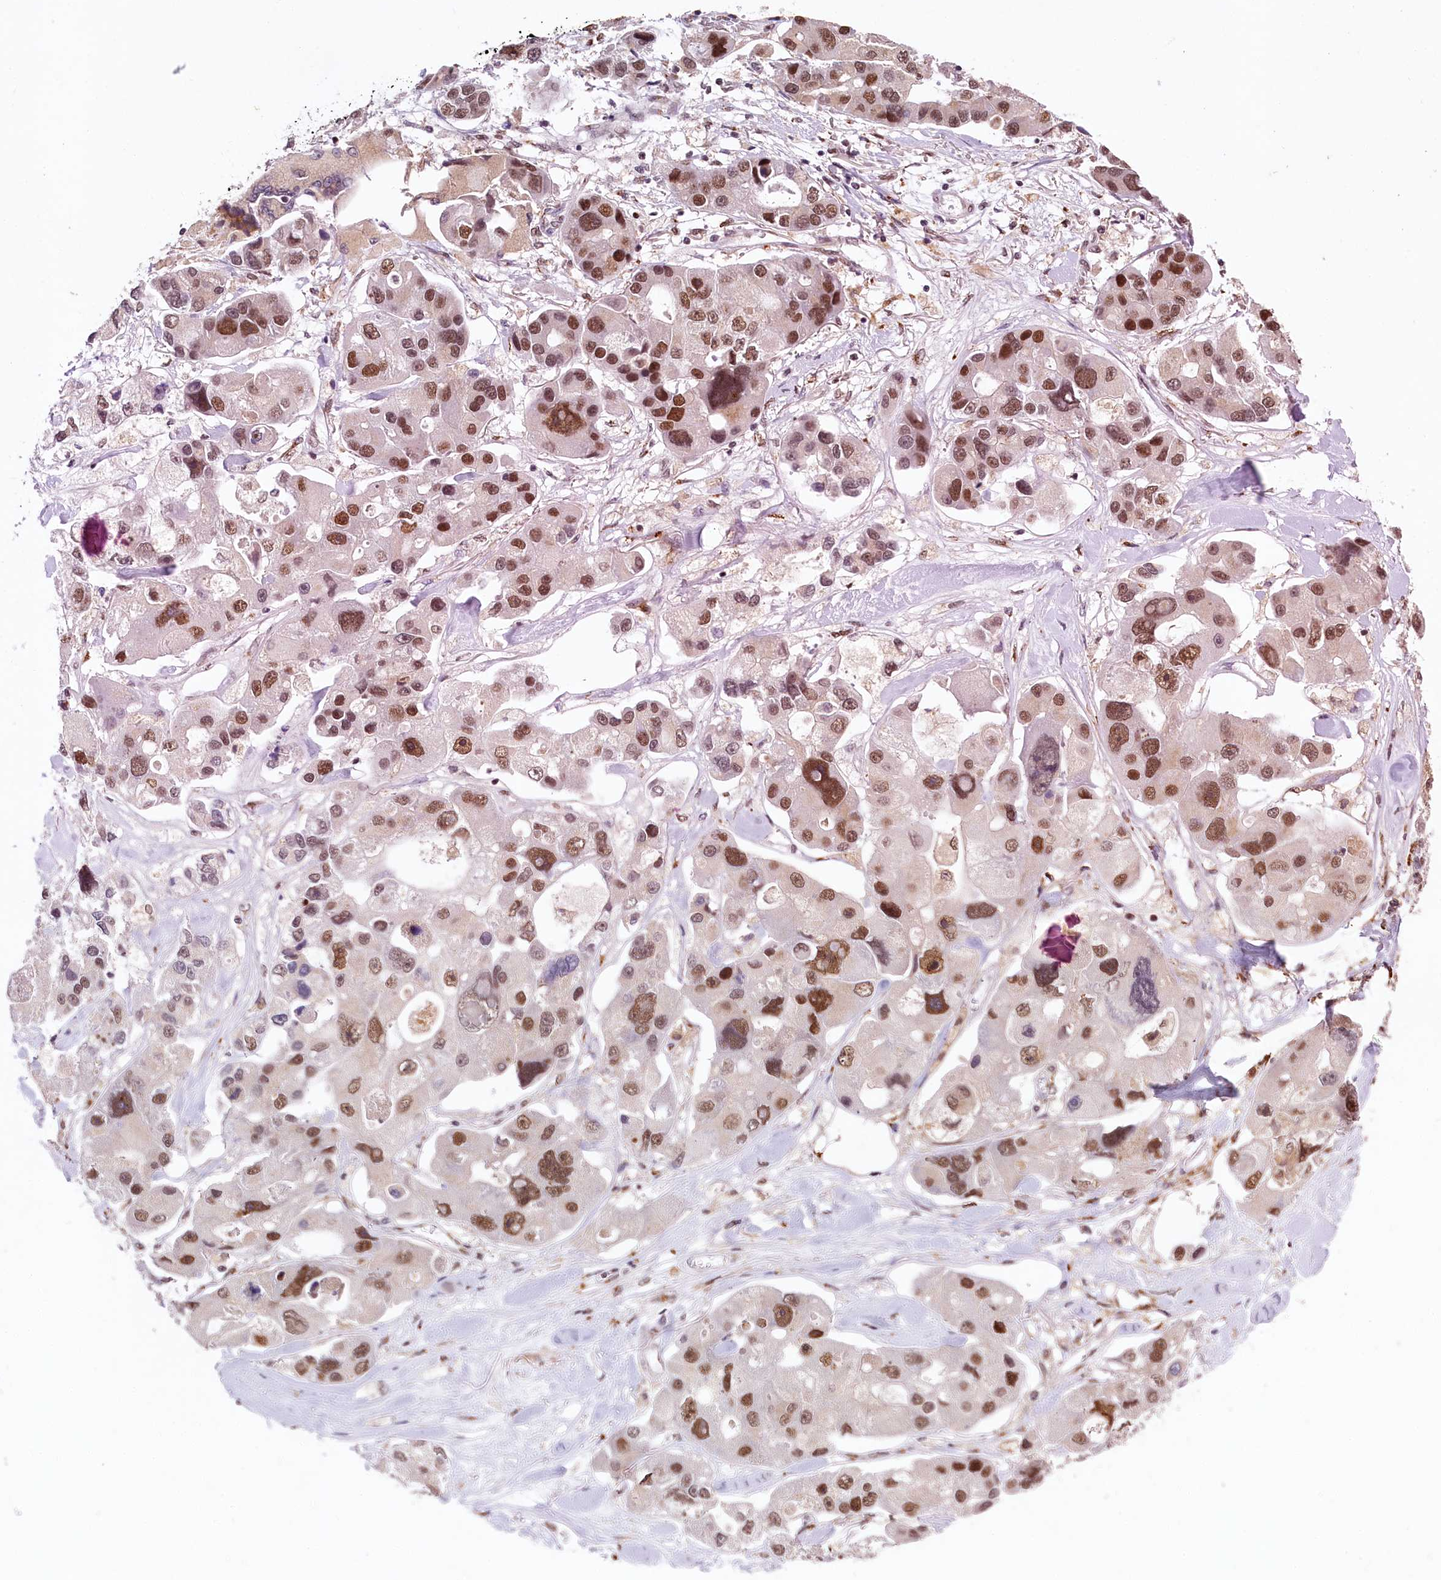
{"staining": {"intensity": "moderate", "quantity": ">75%", "location": "nuclear"}, "tissue": "lung cancer", "cell_type": "Tumor cells", "image_type": "cancer", "snomed": [{"axis": "morphology", "description": "Adenocarcinoma, NOS"}, {"axis": "topography", "description": "Lung"}], "caption": "Adenocarcinoma (lung) stained with a brown dye shows moderate nuclear positive expression in approximately >75% of tumor cells.", "gene": "PPHLN1", "patient": {"sex": "female", "age": 54}}